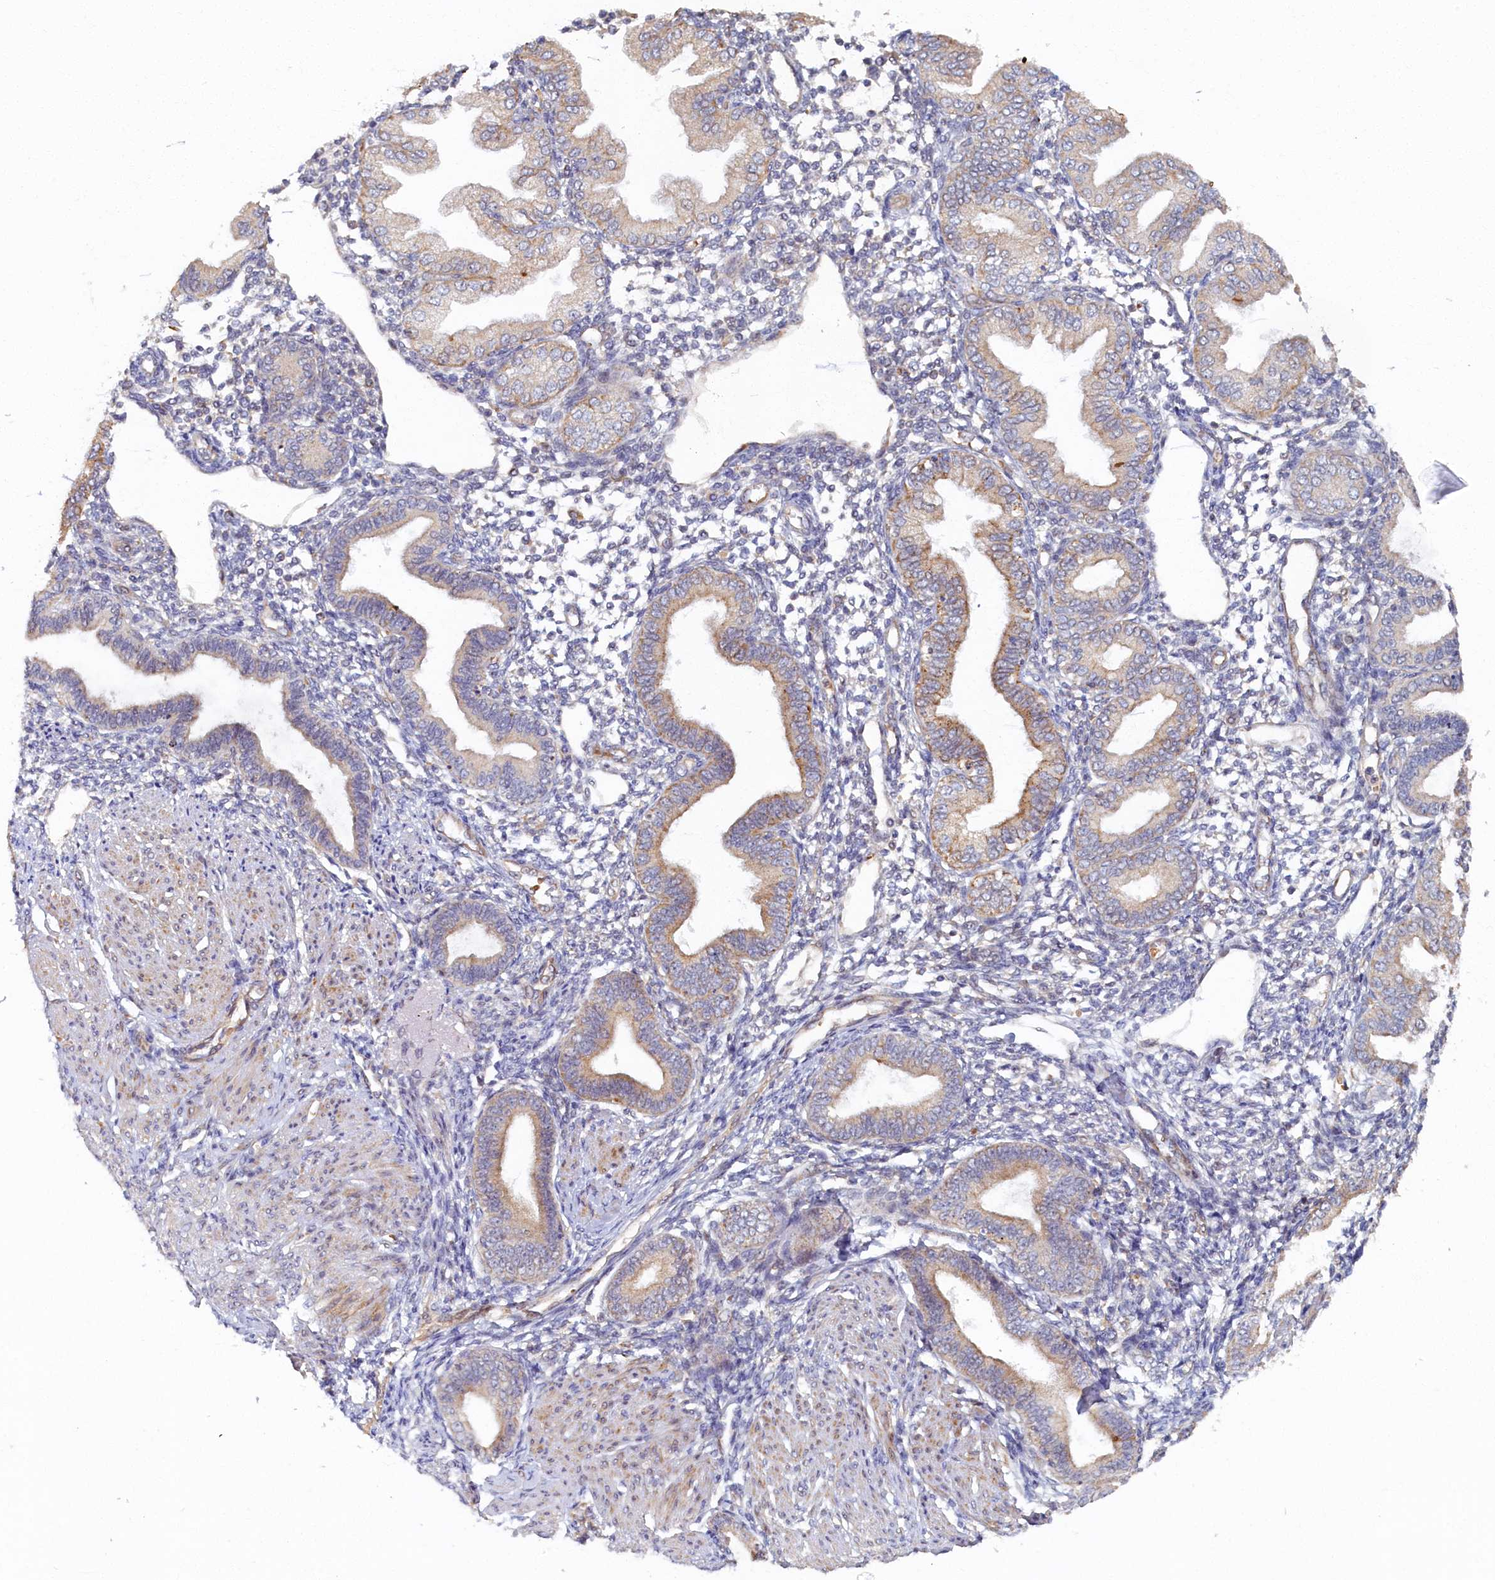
{"staining": {"intensity": "negative", "quantity": "none", "location": "none"}, "tissue": "endometrium", "cell_type": "Cells in endometrial stroma", "image_type": "normal", "snomed": [{"axis": "morphology", "description": "Normal tissue, NOS"}, {"axis": "topography", "description": "Endometrium"}], "caption": "A high-resolution photomicrograph shows immunohistochemistry (IHC) staining of normal endometrium, which demonstrates no significant positivity in cells in endometrial stroma.", "gene": "CEP20", "patient": {"sex": "female", "age": 53}}